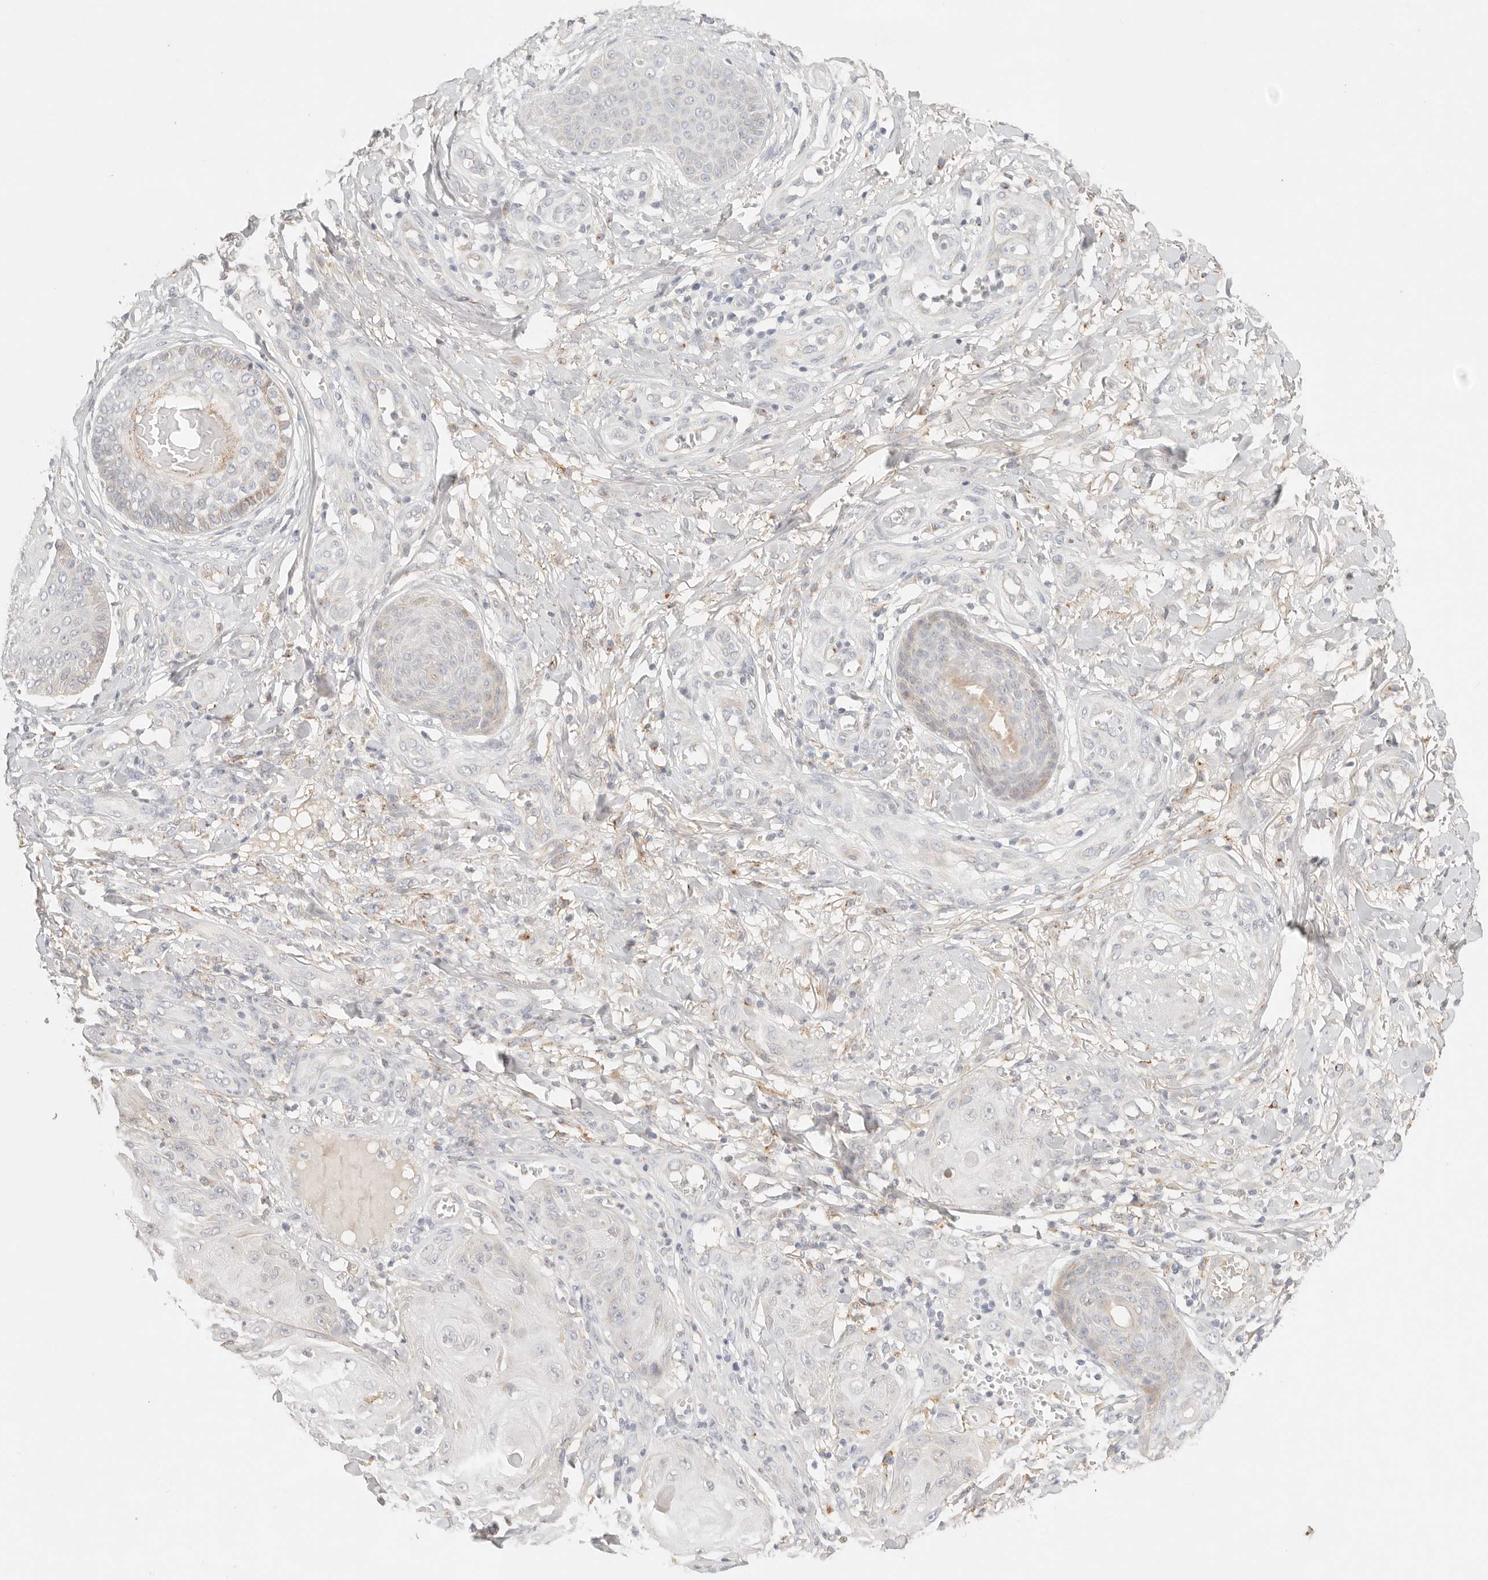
{"staining": {"intensity": "negative", "quantity": "none", "location": "none"}, "tissue": "skin cancer", "cell_type": "Tumor cells", "image_type": "cancer", "snomed": [{"axis": "morphology", "description": "Squamous cell carcinoma, NOS"}, {"axis": "topography", "description": "Skin"}], "caption": "Immunohistochemistry (IHC) histopathology image of human skin cancer stained for a protein (brown), which displays no positivity in tumor cells.", "gene": "CEP120", "patient": {"sex": "male", "age": 74}}